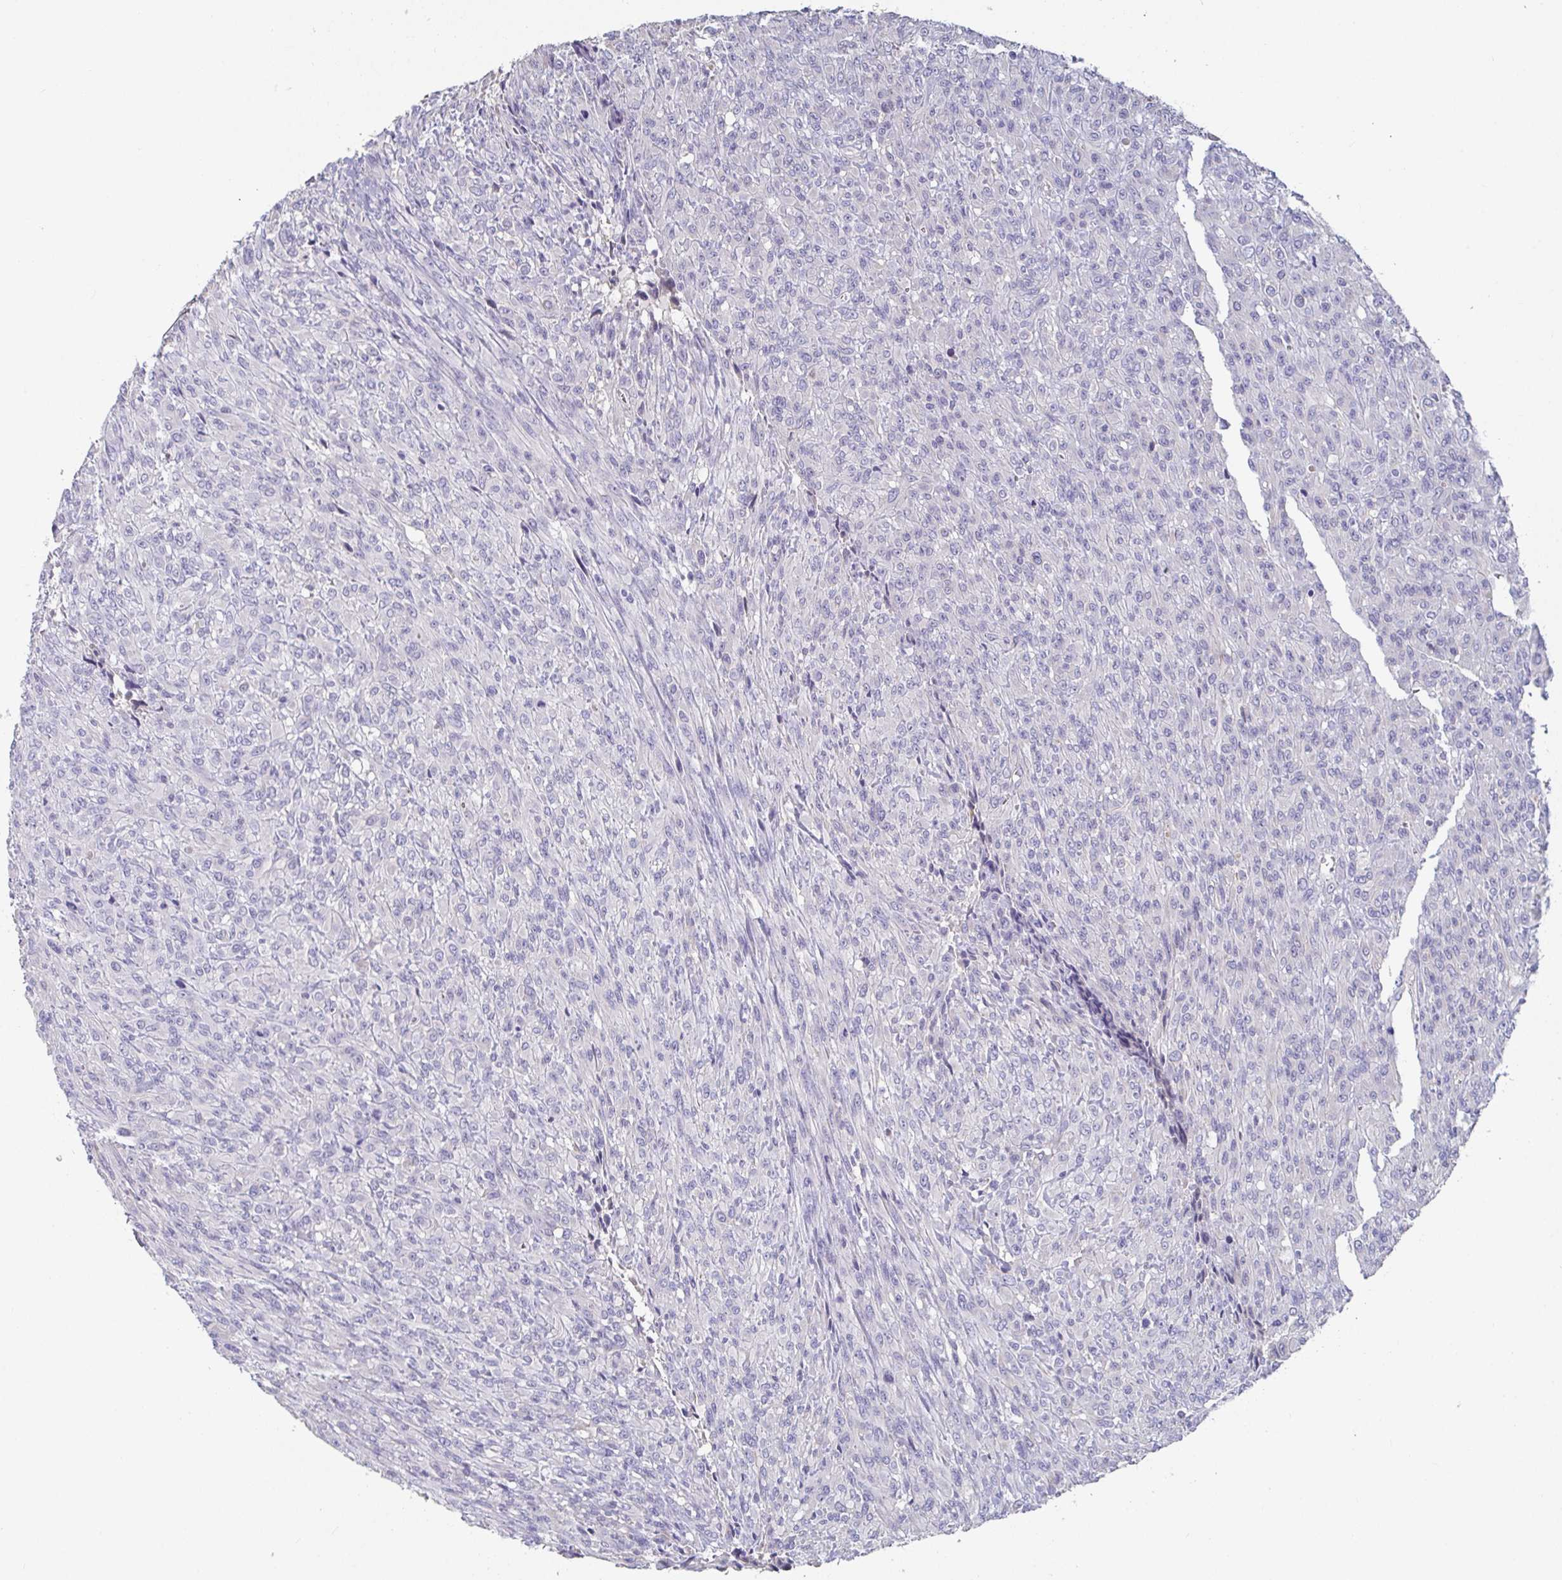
{"staining": {"intensity": "negative", "quantity": "none", "location": "none"}, "tissue": "renal cancer", "cell_type": "Tumor cells", "image_type": "cancer", "snomed": [{"axis": "morphology", "description": "Adenocarcinoma, NOS"}, {"axis": "topography", "description": "Kidney"}], "caption": "Immunohistochemical staining of renal cancer exhibits no significant expression in tumor cells.", "gene": "ANO5", "patient": {"sex": "male", "age": 58}}